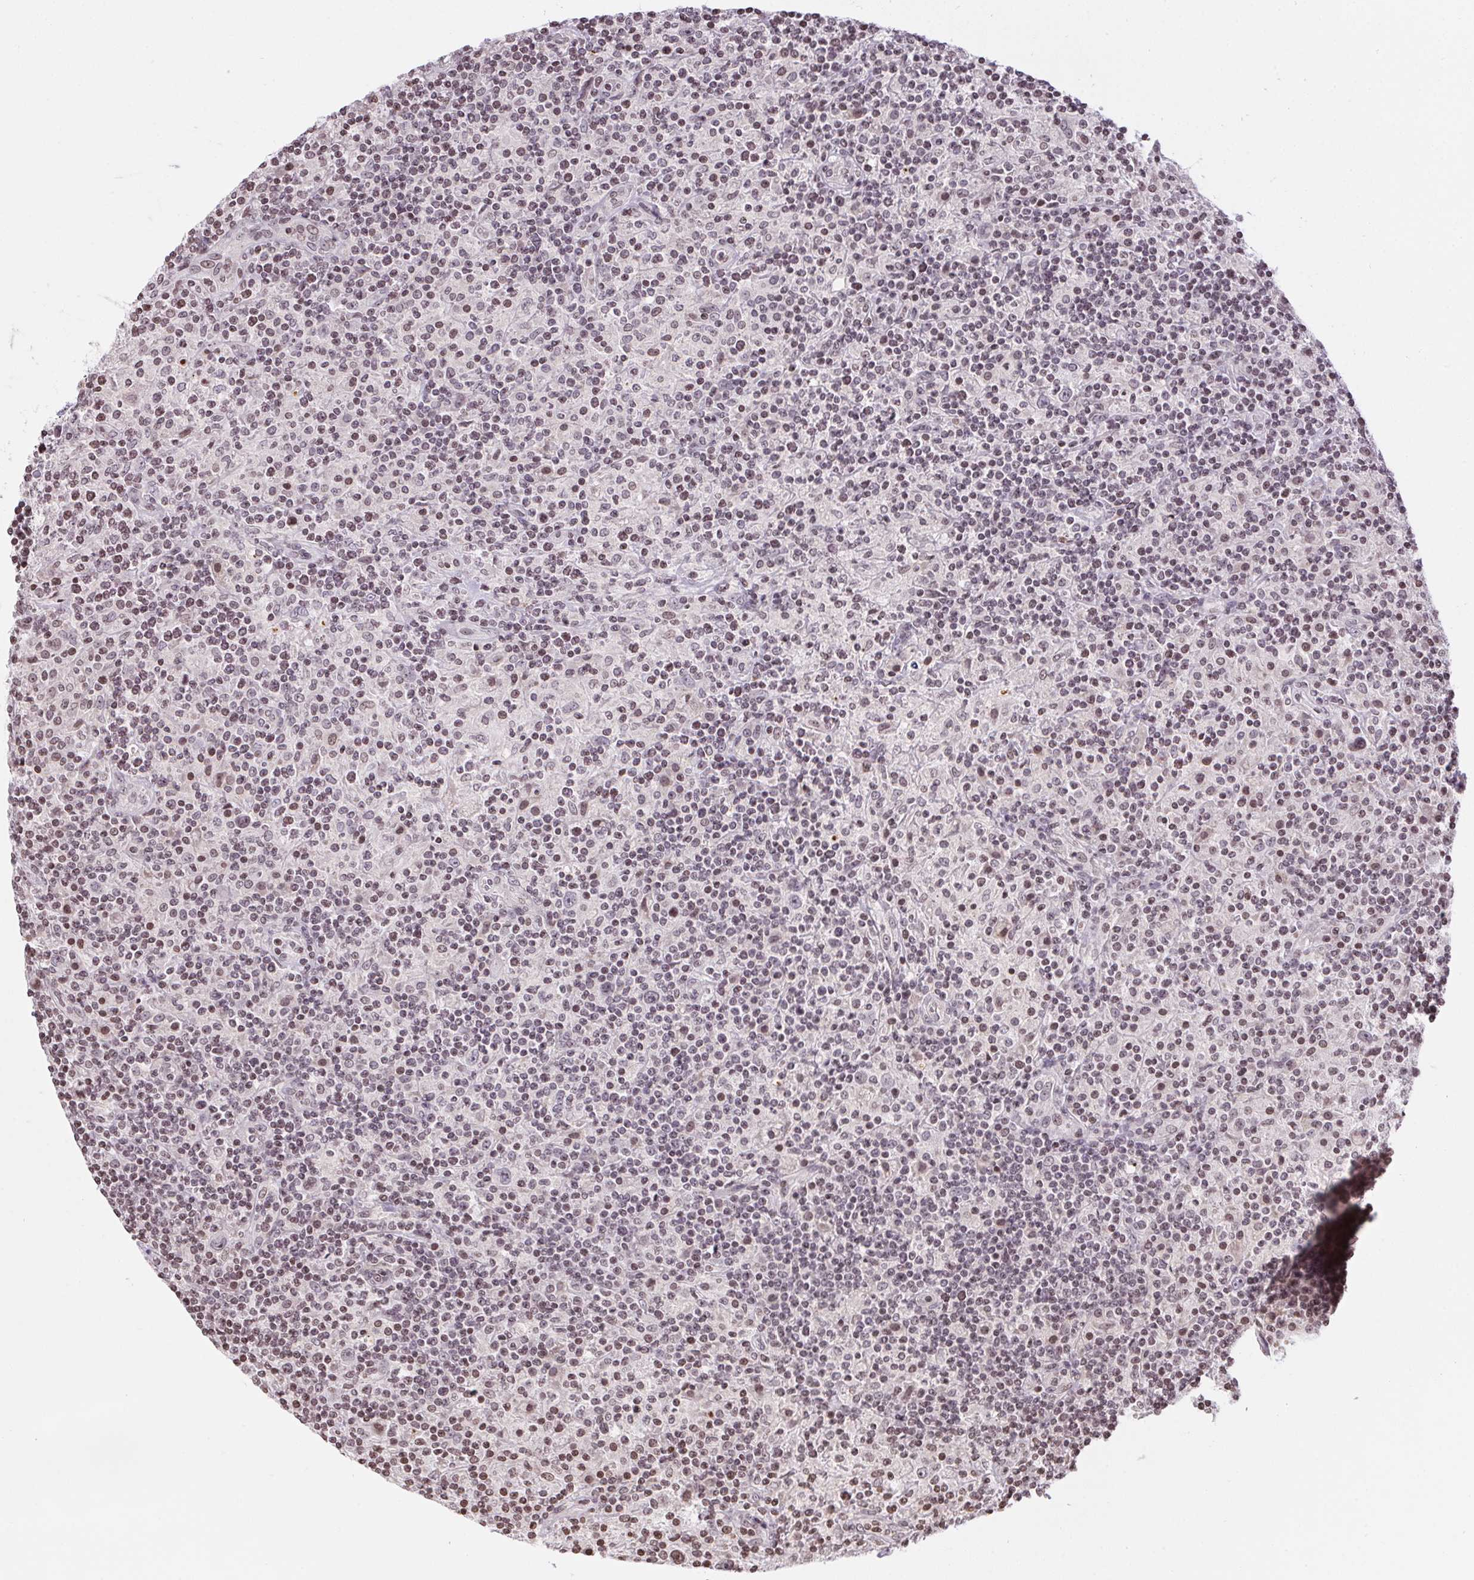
{"staining": {"intensity": "negative", "quantity": "none", "location": "none"}, "tissue": "lymphoma", "cell_type": "Tumor cells", "image_type": "cancer", "snomed": [{"axis": "morphology", "description": "Hodgkin's disease, NOS"}, {"axis": "topography", "description": "Lymph node"}], "caption": "This is an IHC micrograph of lymphoma. There is no expression in tumor cells.", "gene": "RNF181", "patient": {"sex": "male", "age": 70}}